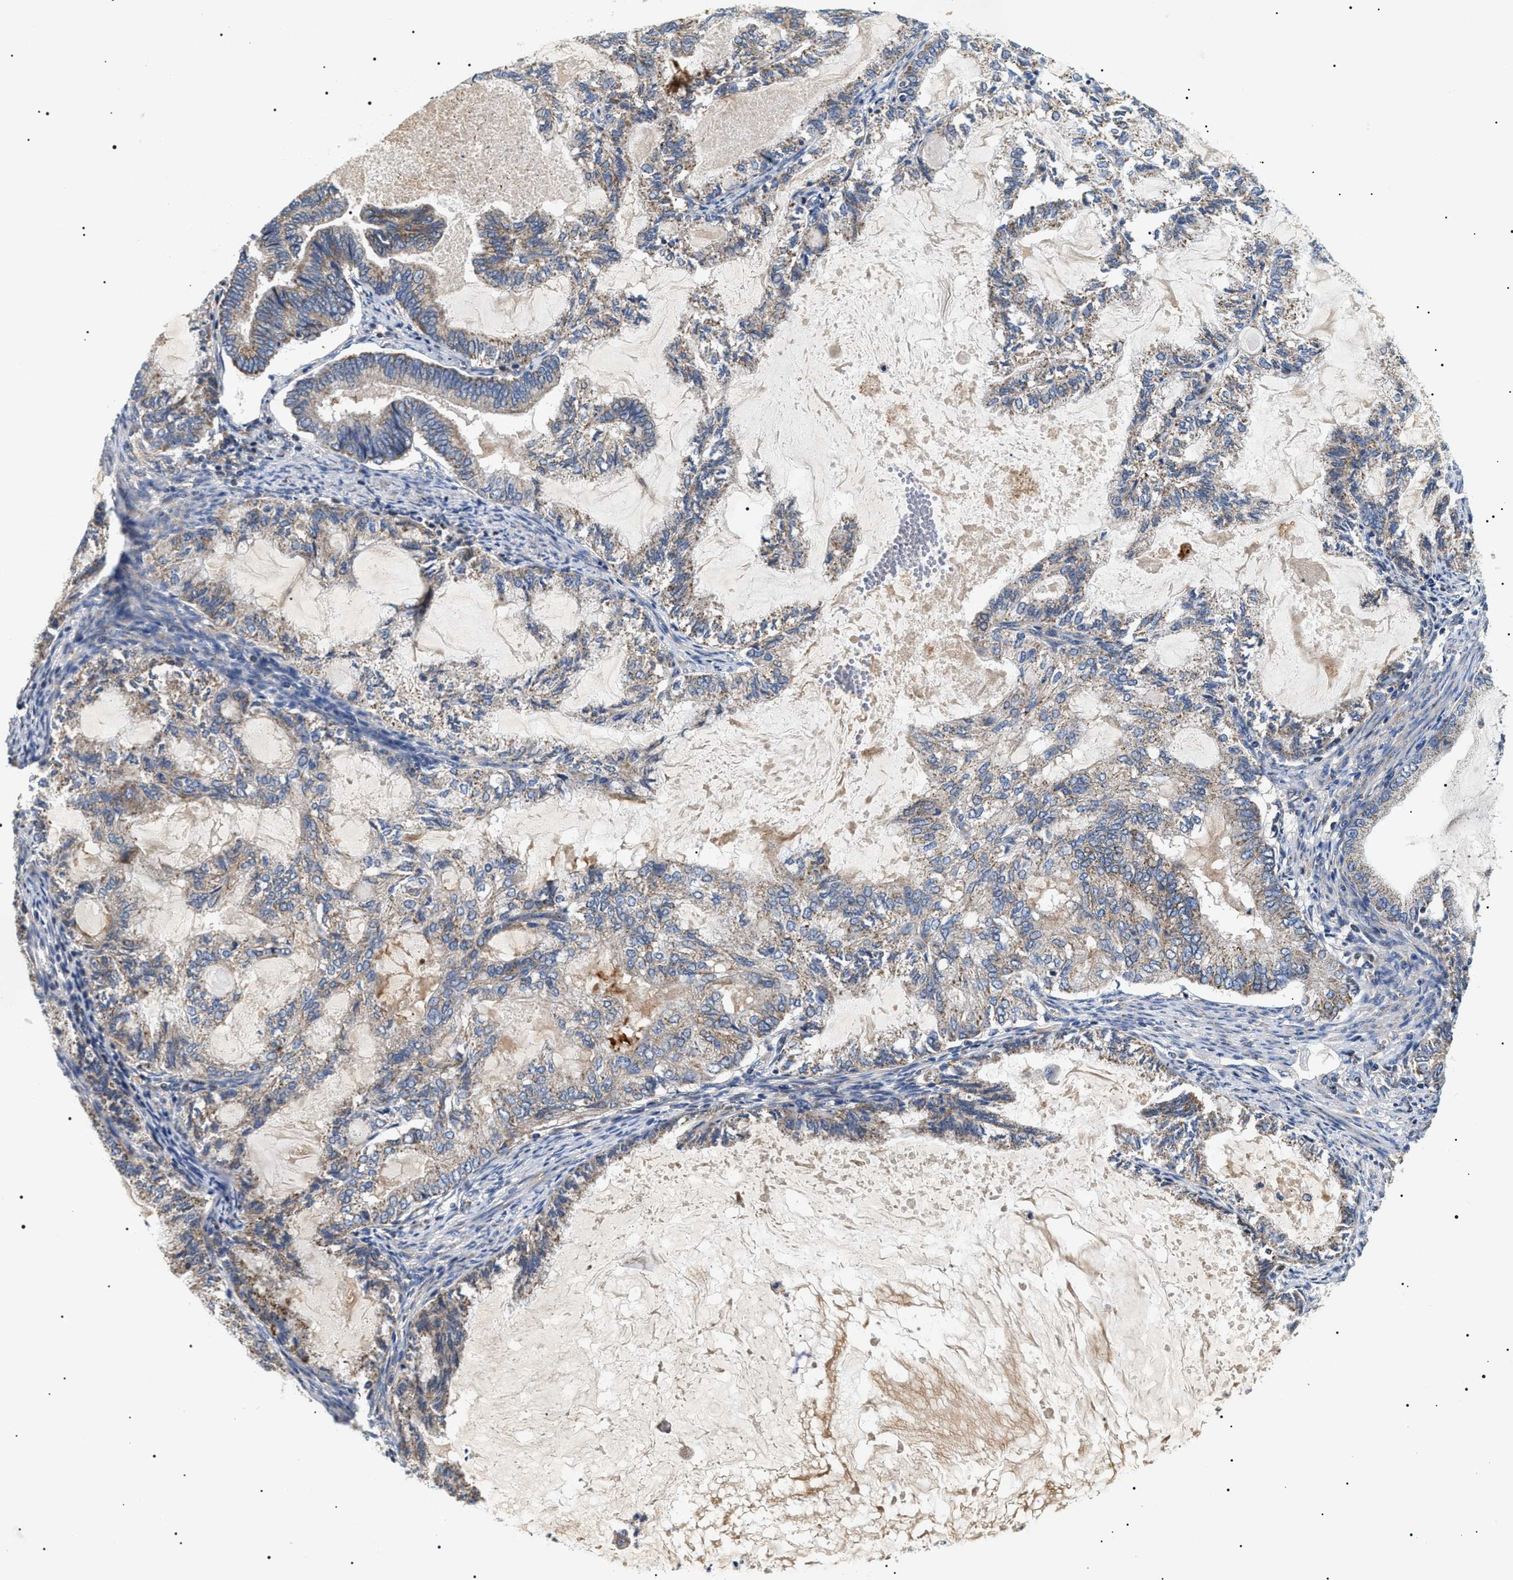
{"staining": {"intensity": "moderate", "quantity": "25%-75%", "location": "cytoplasmic/membranous"}, "tissue": "endometrial cancer", "cell_type": "Tumor cells", "image_type": "cancer", "snomed": [{"axis": "morphology", "description": "Adenocarcinoma, NOS"}, {"axis": "topography", "description": "Endometrium"}], "caption": "Immunohistochemical staining of human adenocarcinoma (endometrial) shows medium levels of moderate cytoplasmic/membranous protein positivity in about 25%-75% of tumor cells. (DAB (3,3'-diaminobenzidine) IHC with brightfield microscopy, high magnification).", "gene": "OXSM", "patient": {"sex": "female", "age": 86}}